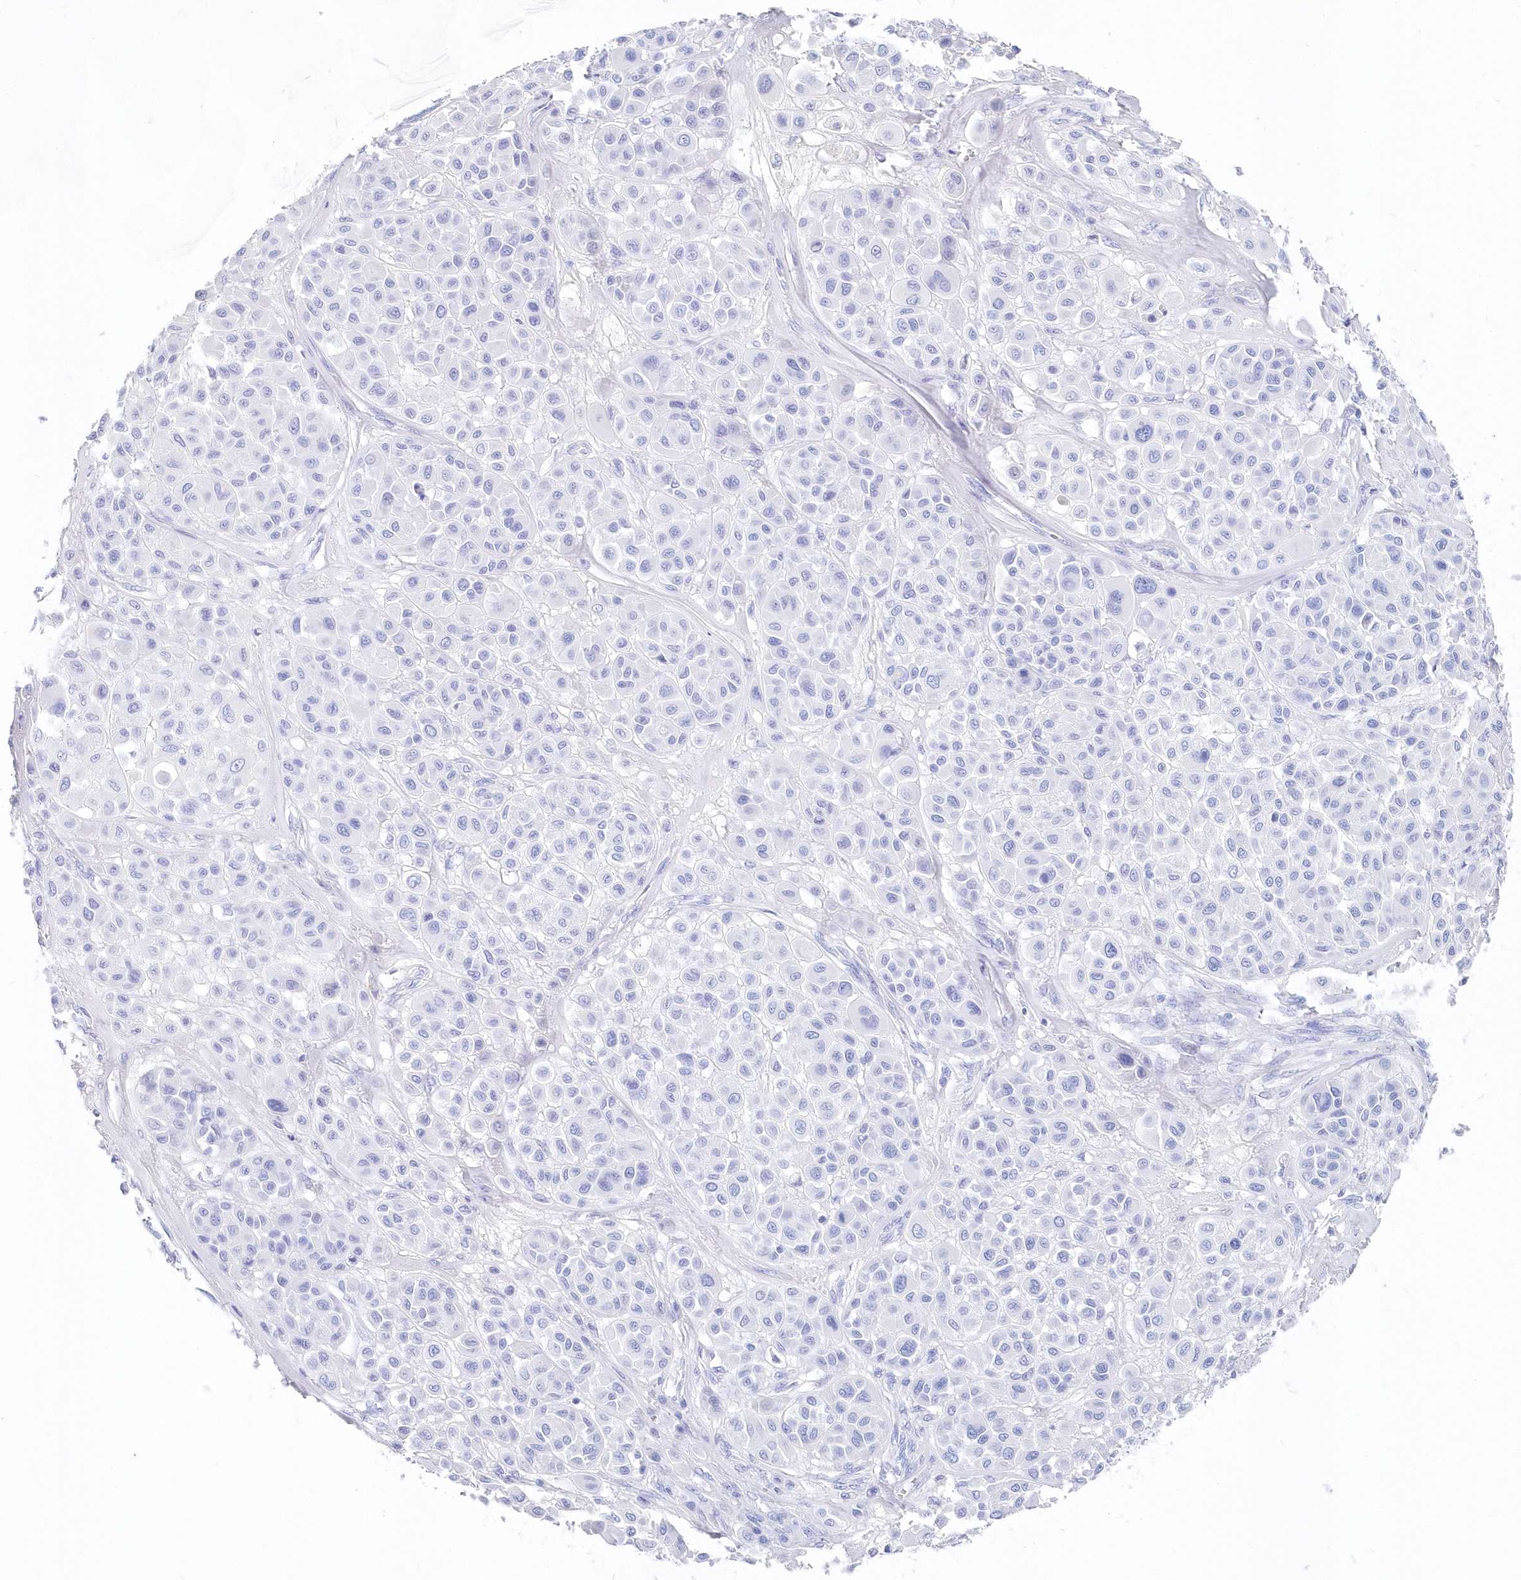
{"staining": {"intensity": "negative", "quantity": "none", "location": "none"}, "tissue": "melanoma", "cell_type": "Tumor cells", "image_type": "cancer", "snomed": [{"axis": "morphology", "description": "Malignant melanoma, Metastatic site"}, {"axis": "topography", "description": "Soft tissue"}], "caption": "Tumor cells are negative for protein expression in human malignant melanoma (metastatic site). (DAB IHC visualized using brightfield microscopy, high magnification).", "gene": "CSNK1G2", "patient": {"sex": "male", "age": 41}}